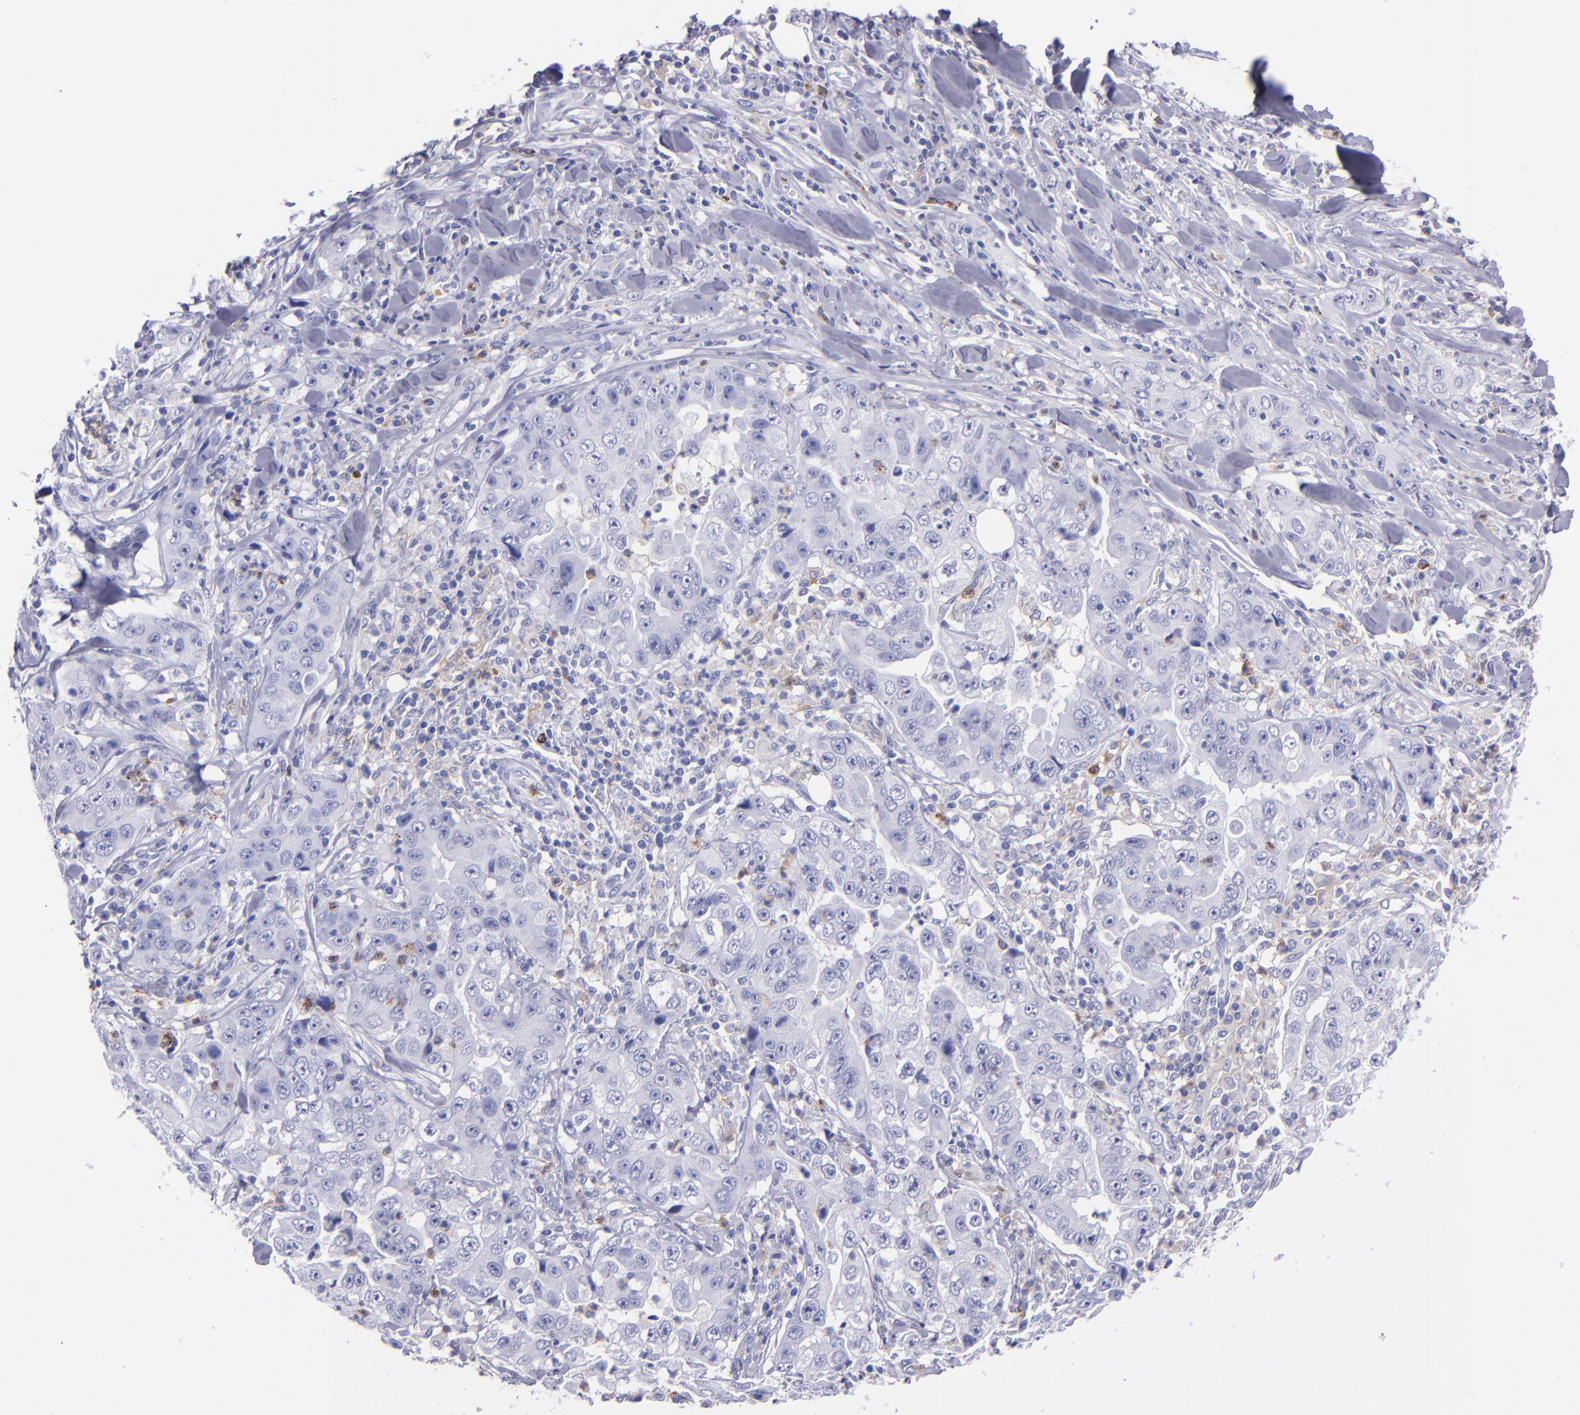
{"staining": {"intensity": "negative", "quantity": "none", "location": "none"}, "tissue": "lung cancer", "cell_type": "Tumor cells", "image_type": "cancer", "snomed": [{"axis": "morphology", "description": "Squamous cell carcinoma, NOS"}, {"axis": "topography", "description": "Lung"}], "caption": "Tumor cells are negative for protein expression in human squamous cell carcinoma (lung).", "gene": "CR1", "patient": {"sex": "male", "age": 64}}